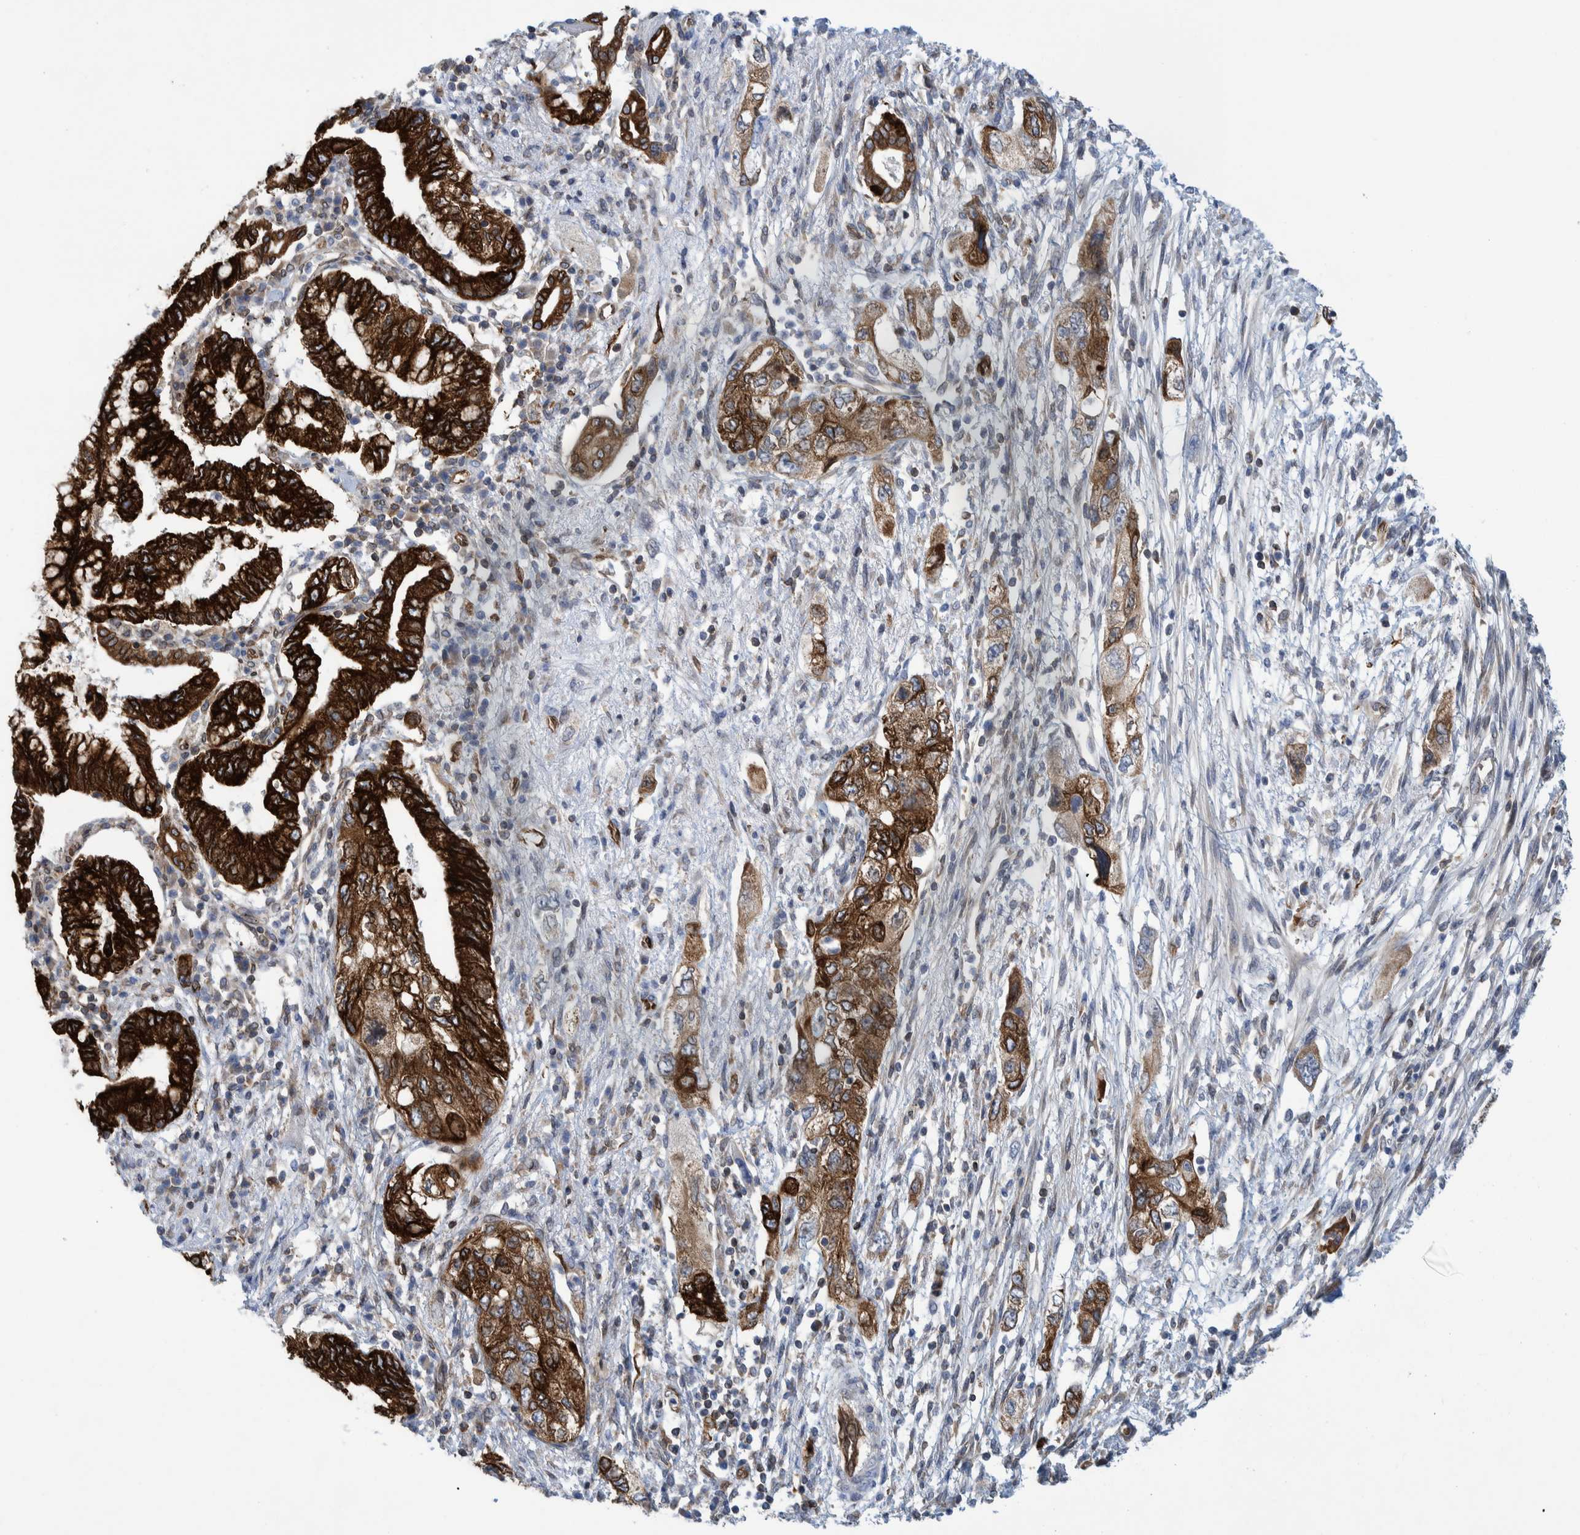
{"staining": {"intensity": "strong", "quantity": ">75%", "location": "cytoplasmic/membranous"}, "tissue": "pancreatic cancer", "cell_type": "Tumor cells", "image_type": "cancer", "snomed": [{"axis": "morphology", "description": "Adenocarcinoma, NOS"}, {"axis": "topography", "description": "Pancreas"}], "caption": "Strong cytoplasmic/membranous staining for a protein is seen in approximately >75% of tumor cells of pancreatic cancer (adenocarcinoma) using immunohistochemistry.", "gene": "THEM6", "patient": {"sex": "female", "age": 73}}